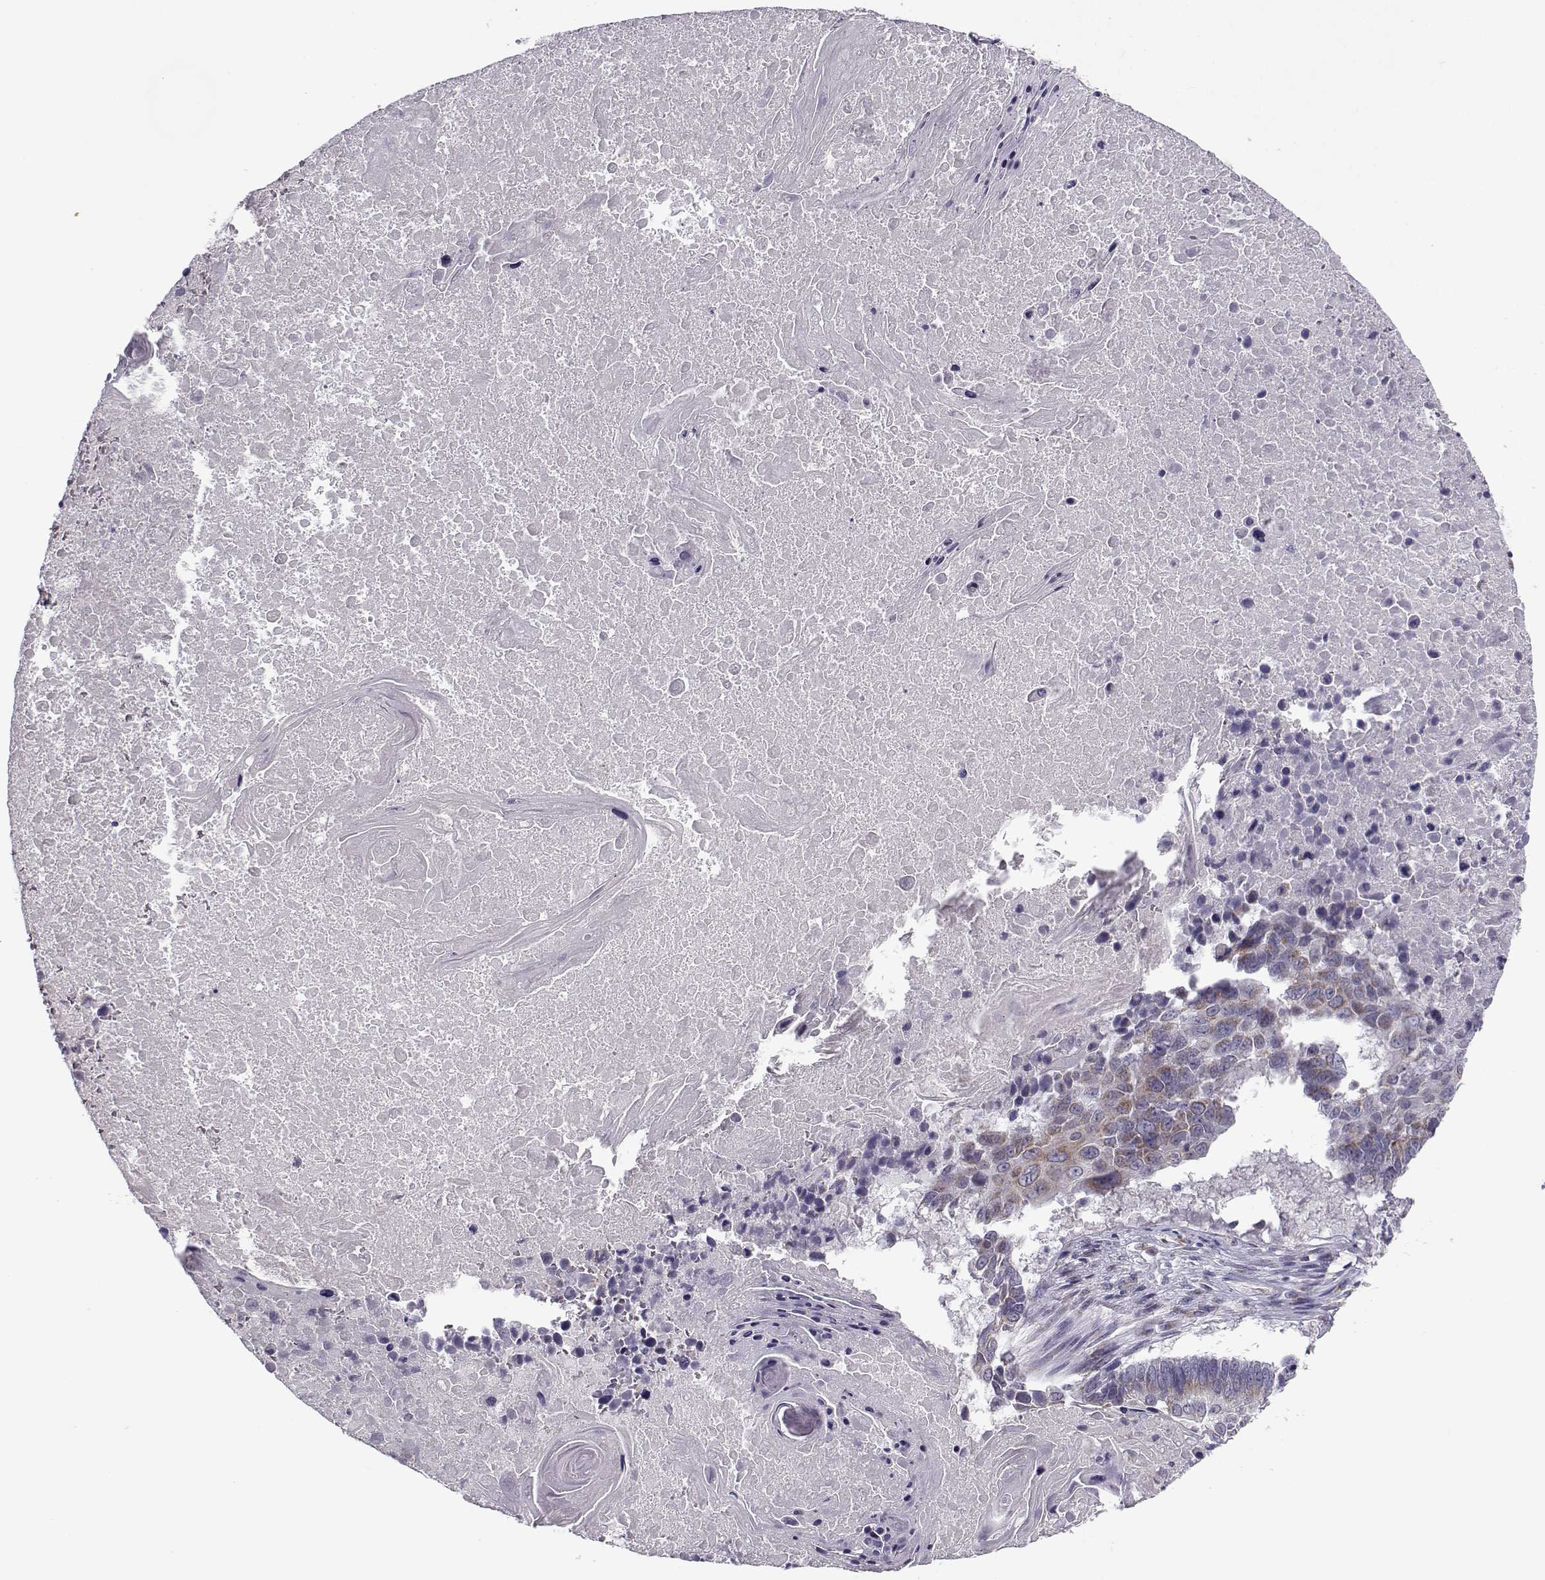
{"staining": {"intensity": "weak", "quantity": ">75%", "location": "cytoplasmic/membranous"}, "tissue": "lung cancer", "cell_type": "Tumor cells", "image_type": "cancer", "snomed": [{"axis": "morphology", "description": "Squamous cell carcinoma, NOS"}, {"axis": "topography", "description": "Lung"}], "caption": "Immunohistochemical staining of squamous cell carcinoma (lung) reveals low levels of weak cytoplasmic/membranous expression in approximately >75% of tumor cells.", "gene": "SLC4A5", "patient": {"sex": "male", "age": 73}}